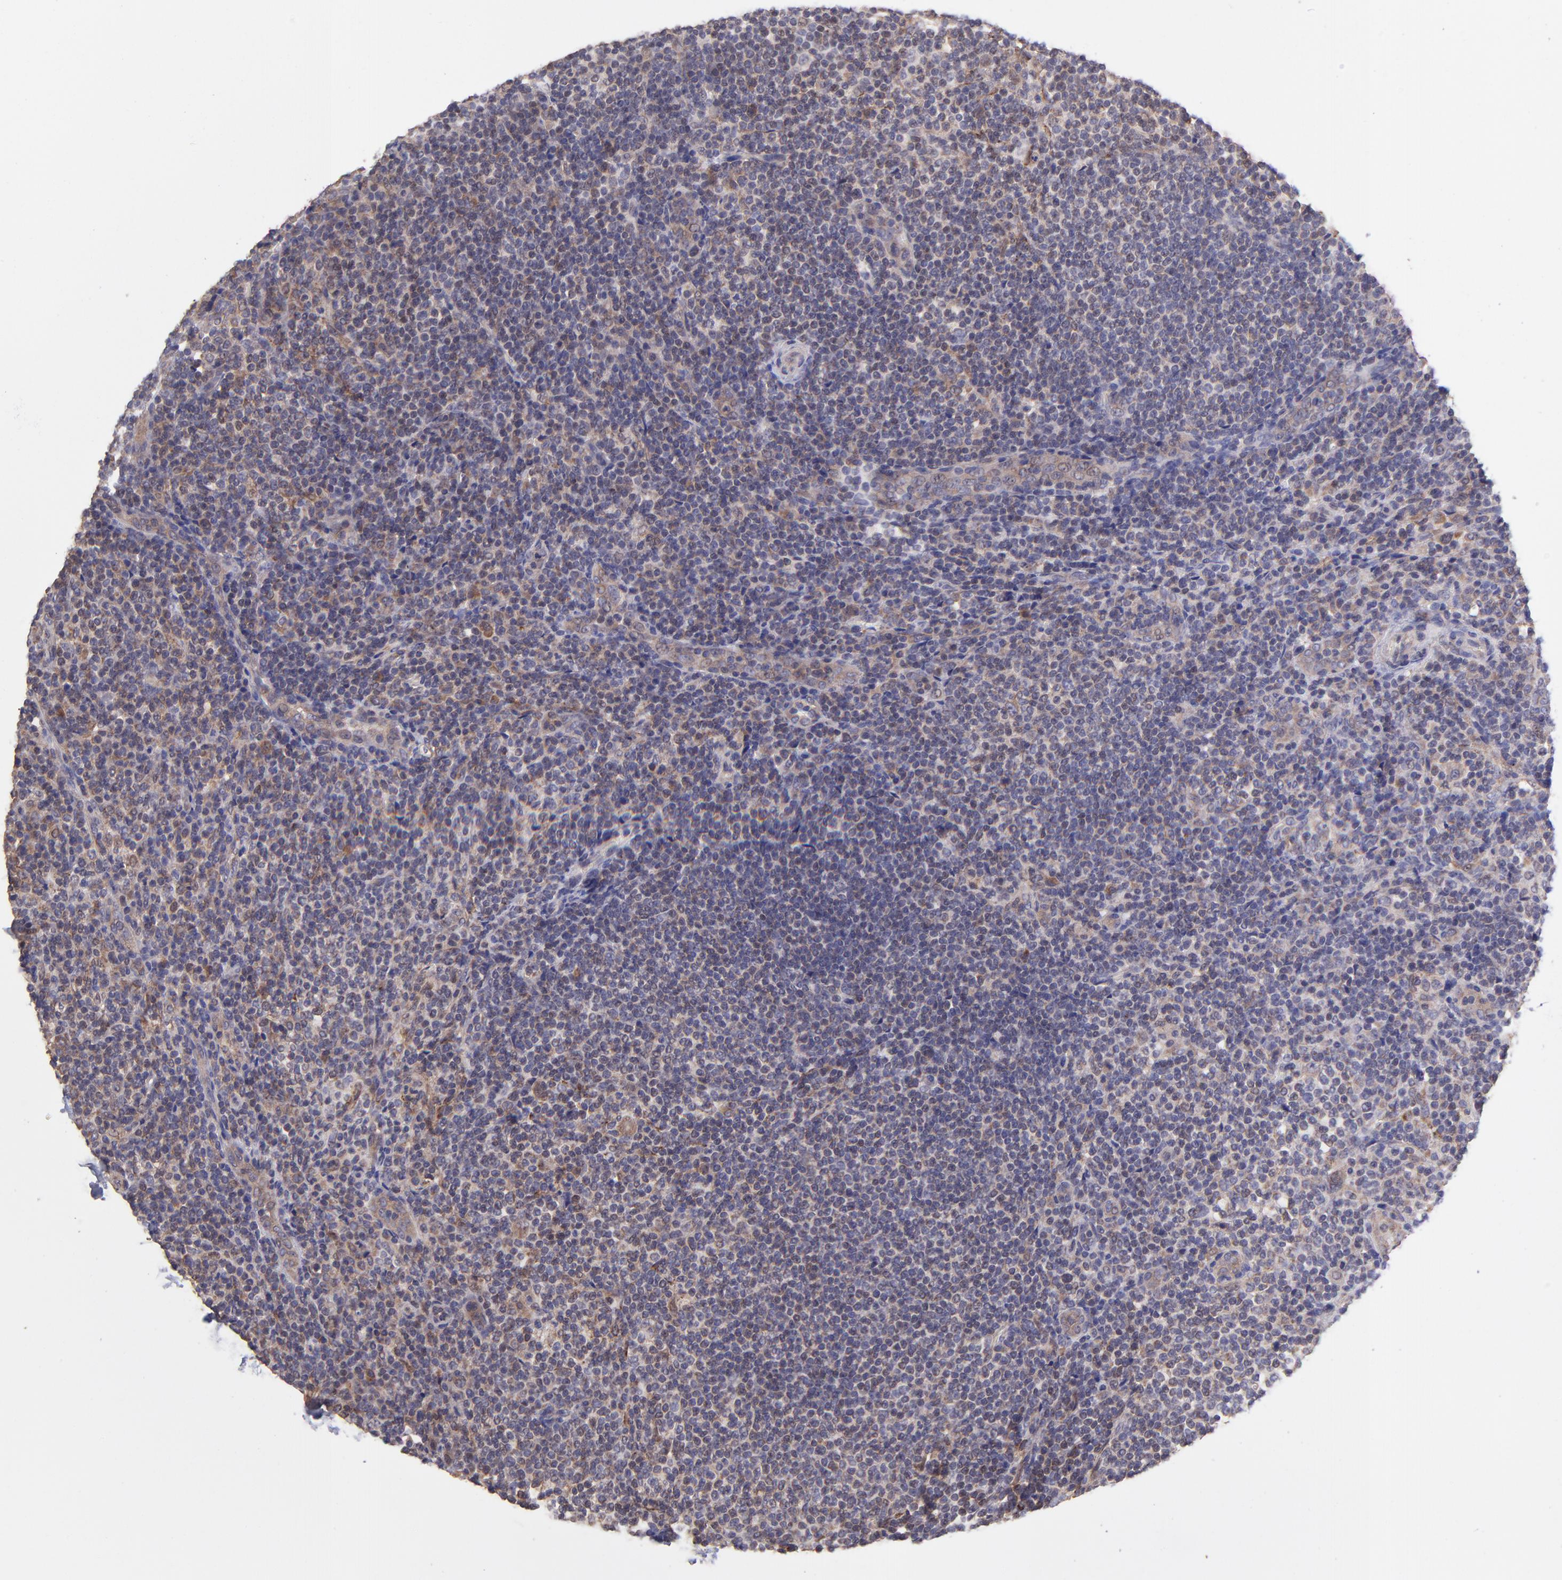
{"staining": {"intensity": "weak", "quantity": "25%-75%", "location": "cytoplasmic/membranous"}, "tissue": "lymphoma", "cell_type": "Tumor cells", "image_type": "cancer", "snomed": [{"axis": "morphology", "description": "Malignant lymphoma, non-Hodgkin's type, Low grade"}, {"axis": "topography", "description": "Lymph node"}], "caption": "Immunohistochemical staining of low-grade malignant lymphoma, non-Hodgkin's type shows low levels of weak cytoplasmic/membranous protein staining in about 25%-75% of tumor cells.", "gene": "NSF", "patient": {"sex": "female", "age": 76}}